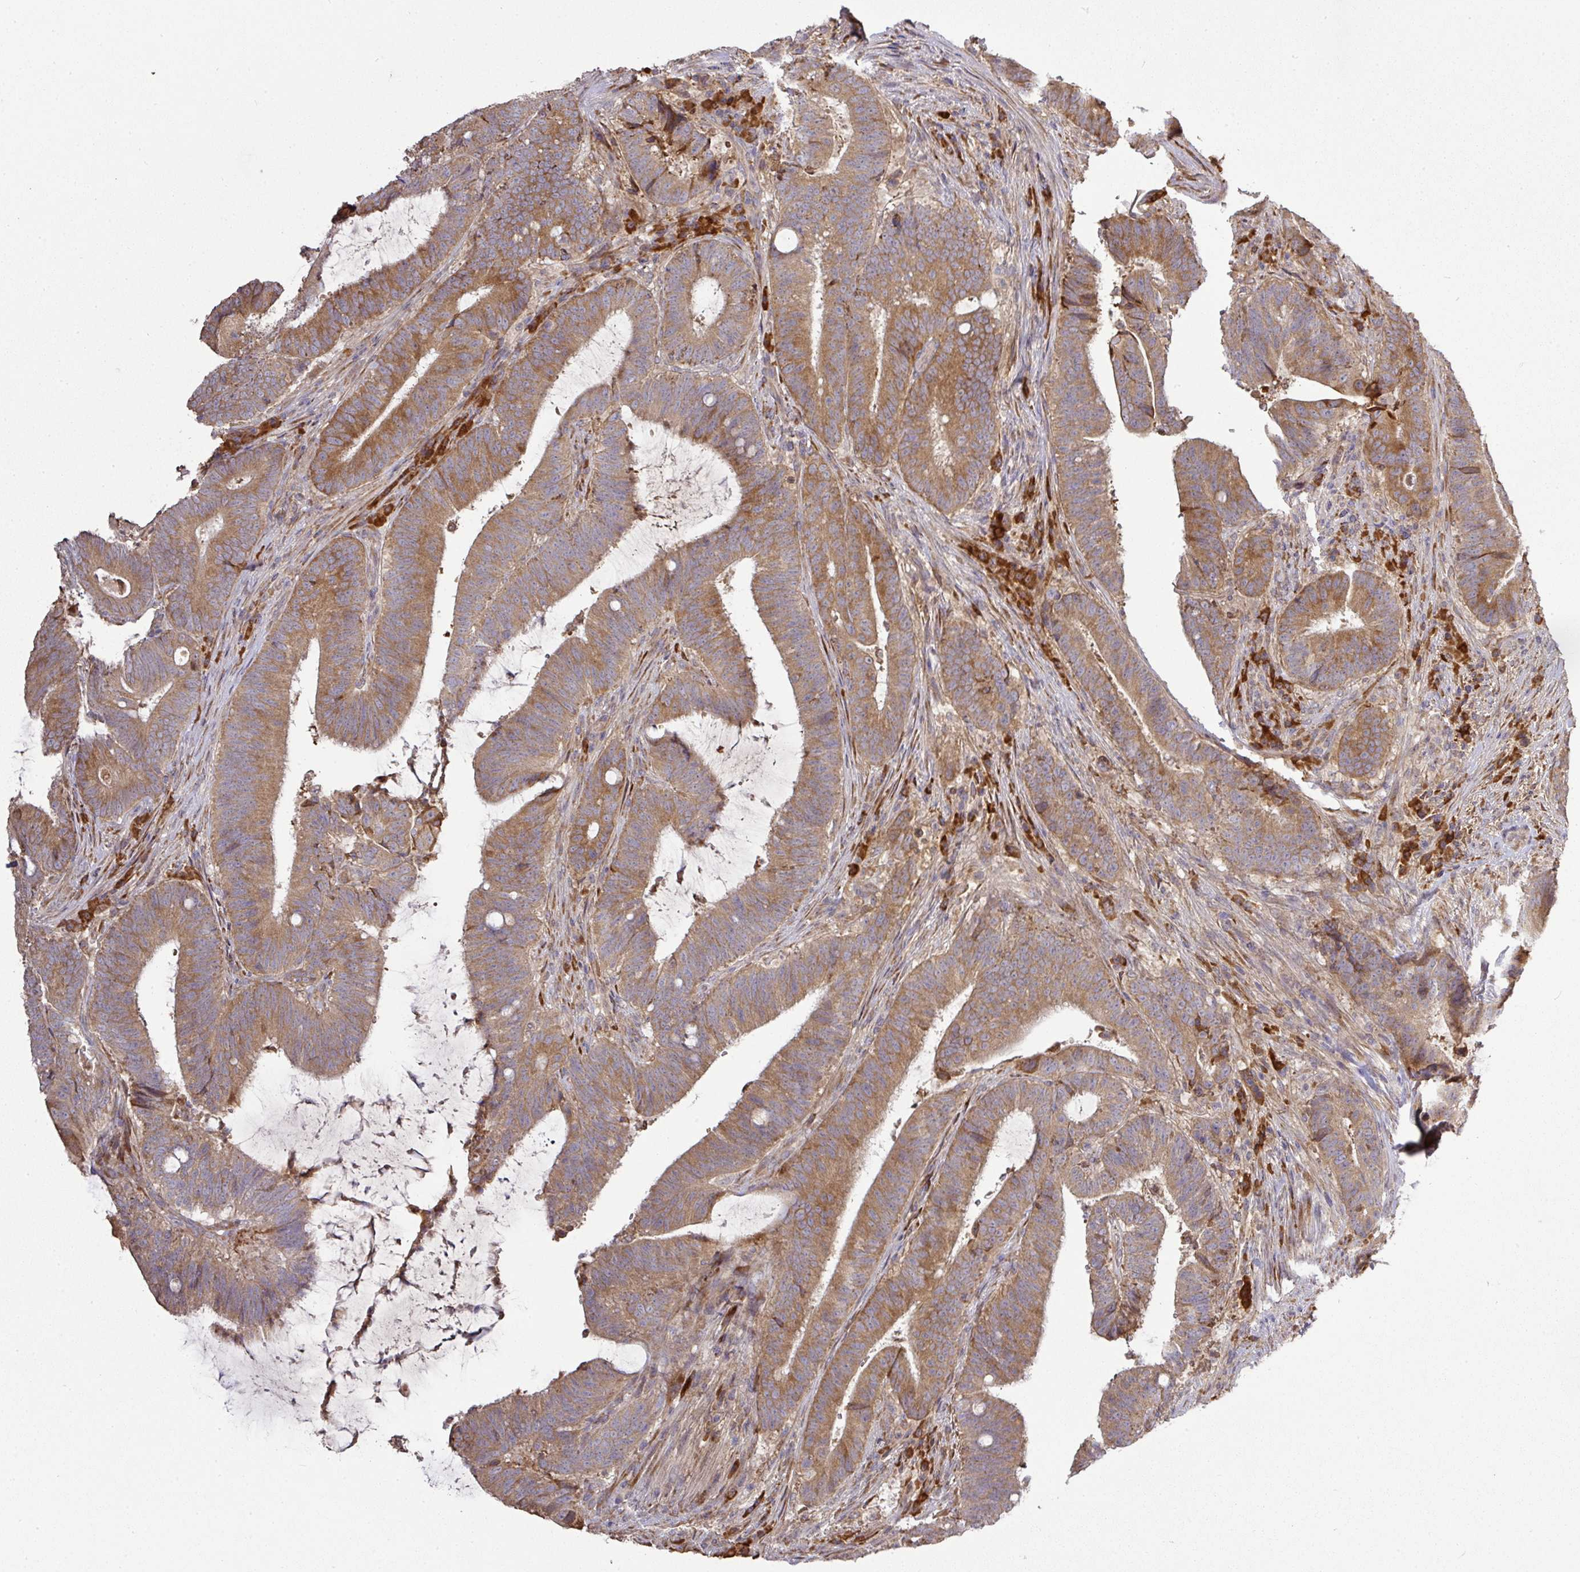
{"staining": {"intensity": "moderate", "quantity": ">75%", "location": "cytoplasmic/membranous"}, "tissue": "colorectal cancer", "cell_type": "Tumor cells", "image_type": "cancer", "snomed": [{"axis": "morphology", "description": "Adenocarcinoma, NOS"}, {"axis": "topography", "description": "Colon"}], "caption": "Moderate cytoplasmic/membranous expression is seen in approximately >75% of tumor cells in adenocarcinoma (colorectal).", "gene": "GALP", "patient": {"sex": "female", "age": 43}}